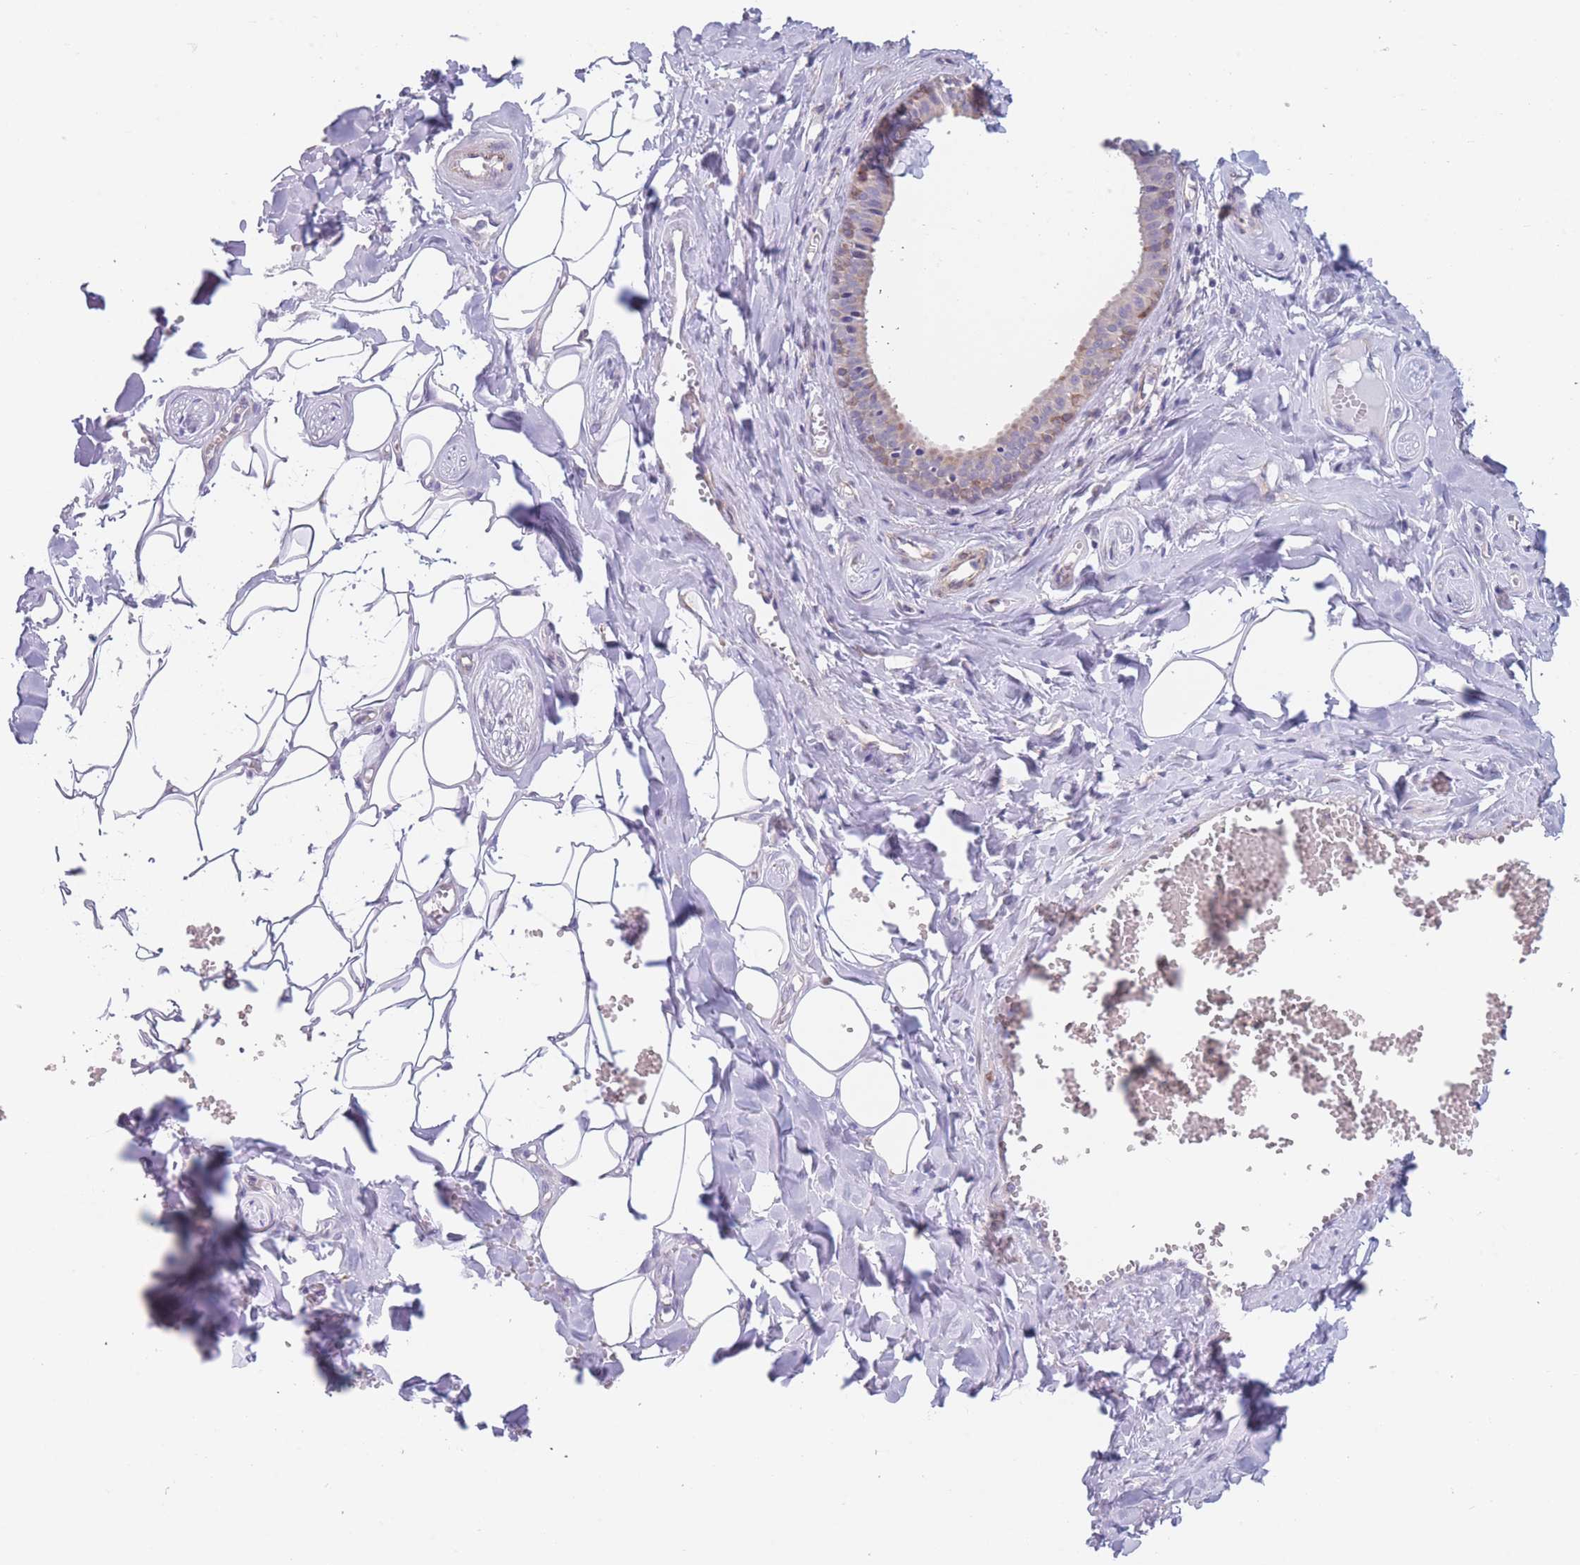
{"staining": {"intensity": "weak", "quantity": "<25%", "location": "cytoplasmic/membranous"}, "tissue": "salivary gland", "cell_type": "Glandular cells", "image_type": "normal", "snomed": [{"axis": "morphology", "description": "Normal tissue, NOS"}, {"axis": "topography", "description": "Salivary gland"}], "caption": "Salivary gland stained for a protein using immunohistochemistry (IHC) demonstrates no staining glandular cells.", "gene": "AK9", "patient": {"sex": "male", "age": 62}}